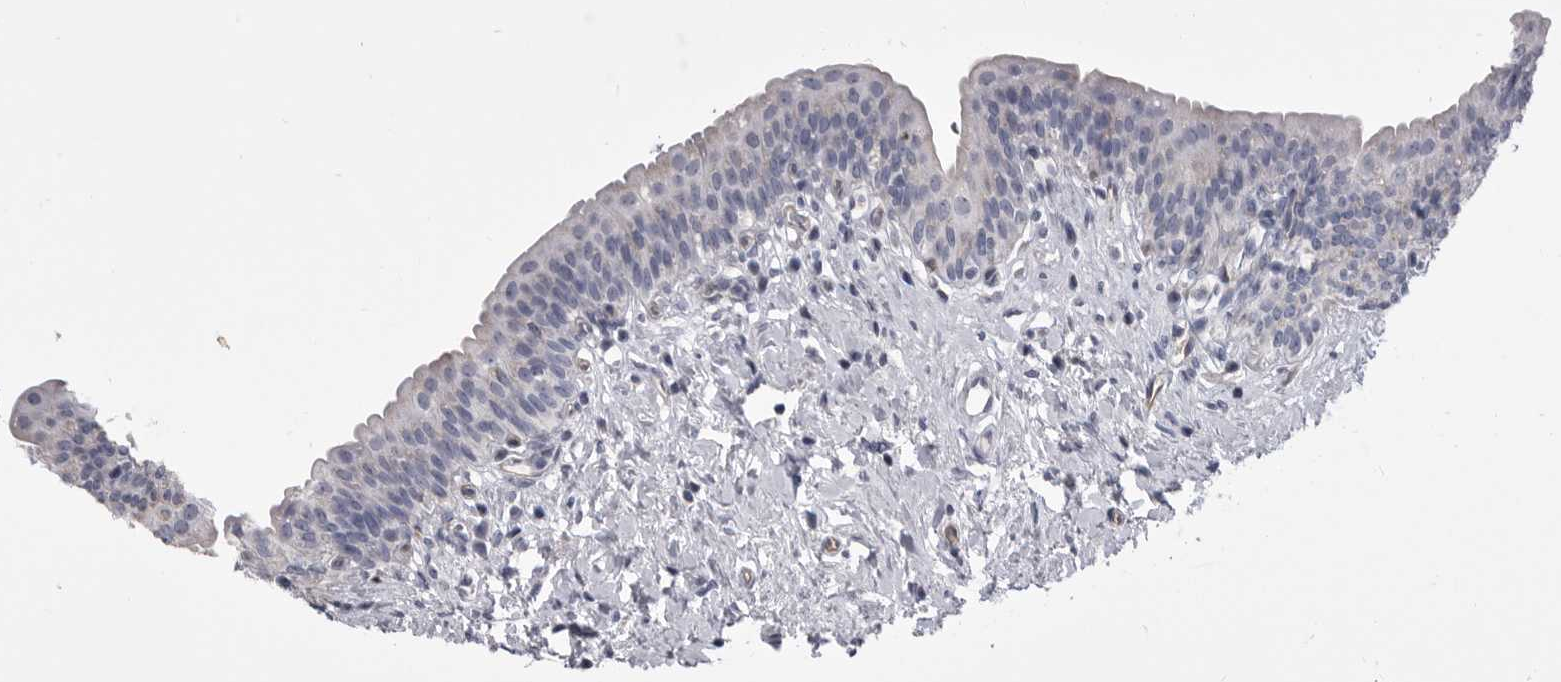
{"staining": {"intensity": "weak", "quantity": "25%-75%", "location": "cytoplasmic/membranous"}, "tissue": "urinary bladder", "cell_type": "Urothelial cells", "image_type": "normal", "snomed": [{"axis": "morphology", "description": "Normal tissue, NOS"}, {"axis": "topography", "description": "Urinary bladder"}], "caption": "Protein staining of unremarkable urinary bladder exhibits weak cytoplasmic/membranous staining in about 25%-75% of urothelial cells. Using DAB (3,3'-diaminobenzidine) (brown) and hematoxylin (blue) stains, captured at high magnification using brightfield microscopy.", "gene": "OPLAH", "patient": {"sex": "male", "age": 83}}